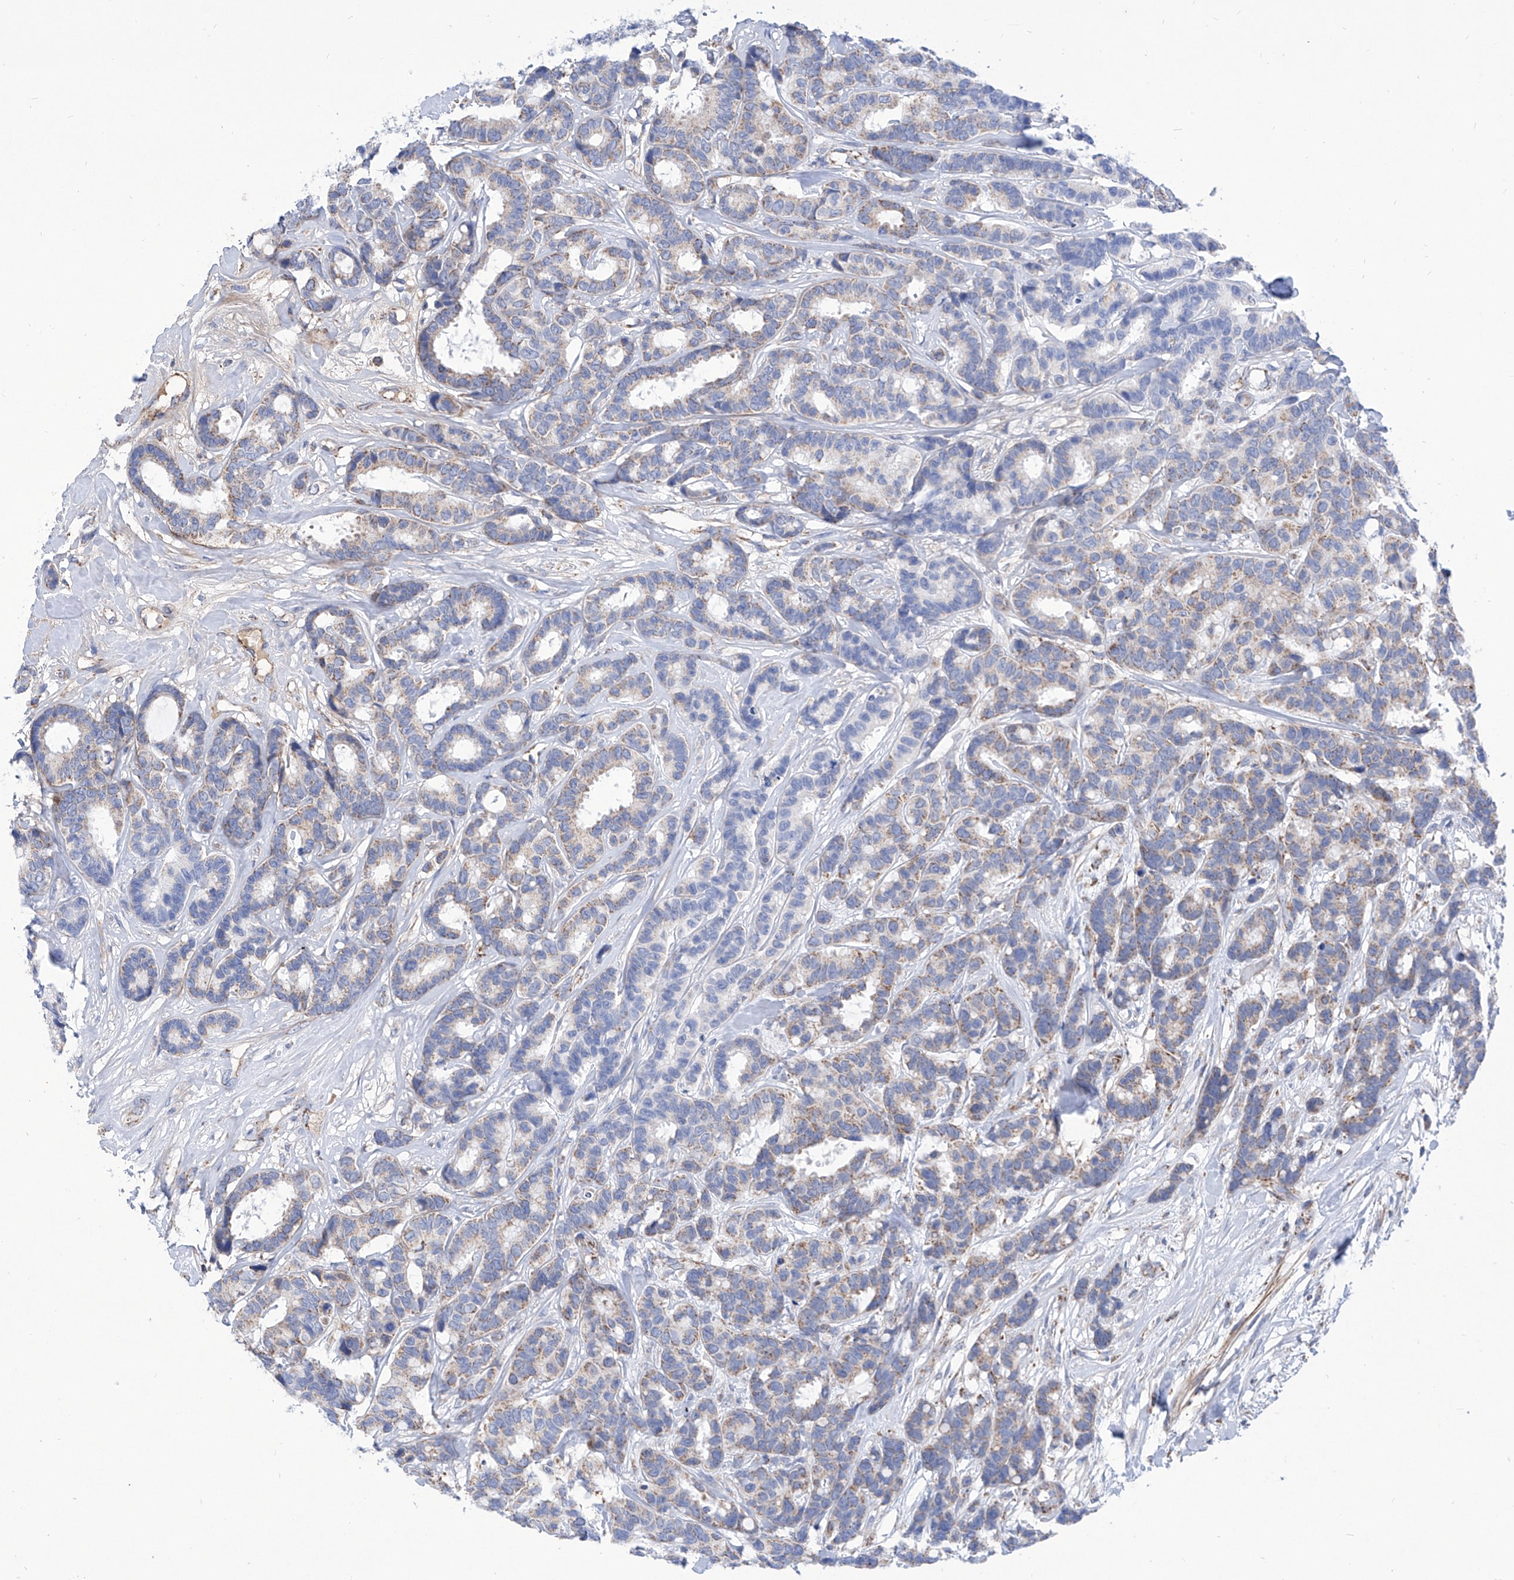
{"staining": {"intensity": "weak", "quantity": "<25%", "location": "cytoplasmic/membranous"}, "tissue": "breast cancer", "cell_type": "Tumor cells", "image_type": "cancer", "snomed": [{"axis": "morphology", "description": "Duct carcinoma"}, {"axis": "topography", "description": "Breast"}], "caption": "An IHC photomicrograph of breast cancer (invasive ductal carcinoma) is shown. There is no staining in tumor cells of breast cancer (invasive ductal carcinoma).", "gene": "SRBD1", "patient": {"sex": "female", "age": 87}}